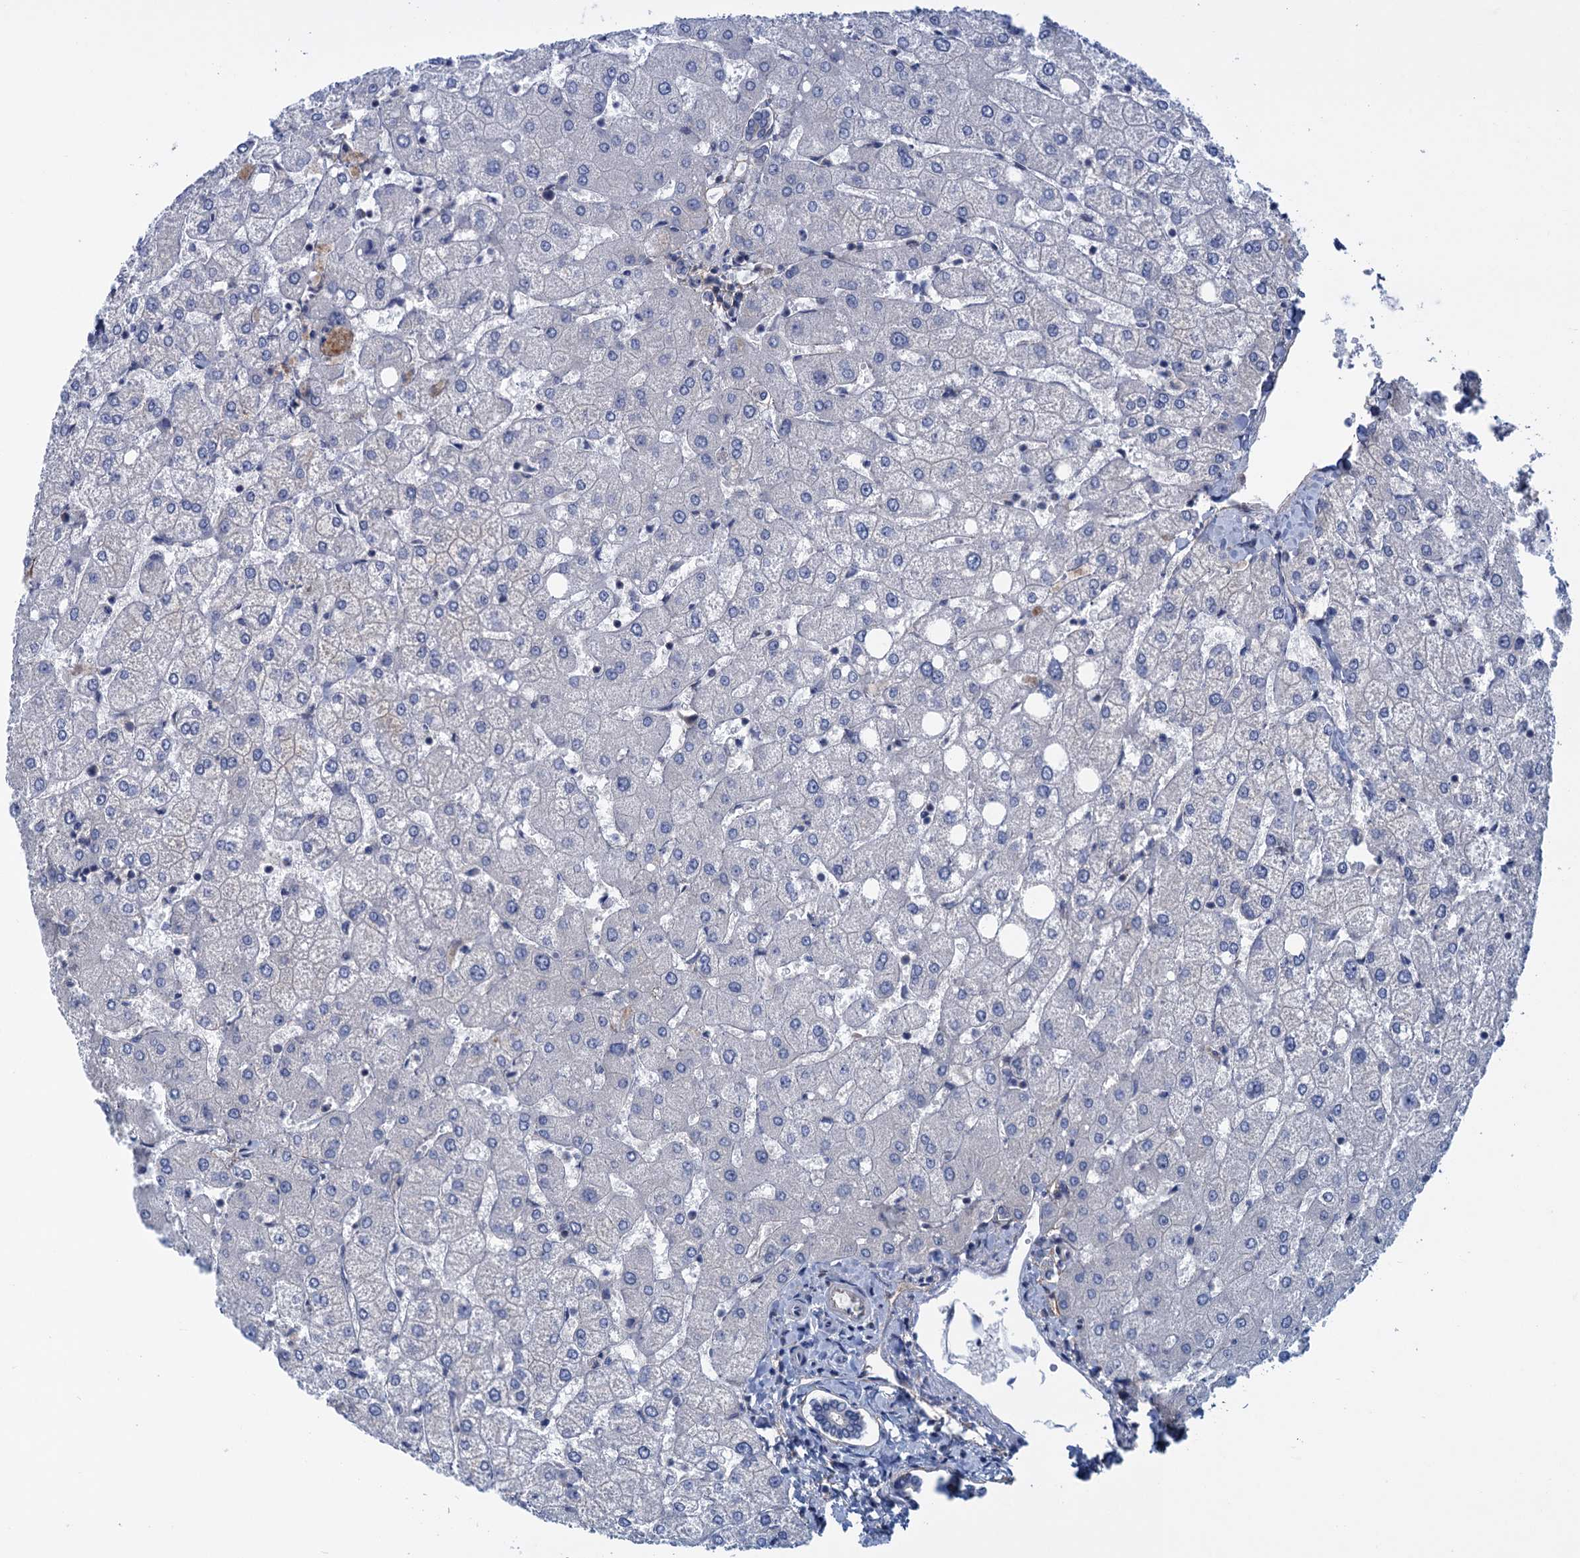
{"staining": {"intensity": "negative", "quantity": "none", "location": "none"}, "tissue": "liver", "cell_type": "Cholangiocytes", "image_type": "normal", "snomed": [{"axis": "morphology", "description": "Normal tissue, NOS"}, {"axis": "topography", "description": "Liver"}], "caption": "DAB (3,3'-diaminobenzidine) immunohistochemical staining of normal liver displays no significant expression in cholangiocytes. (DAB (3,3'-diaminobenzidine) immunohistochemistry visualized using brightfield microscopy, high magnification).", "gene": "SAE1", "patient": {"sex": "female", "age": 54}}